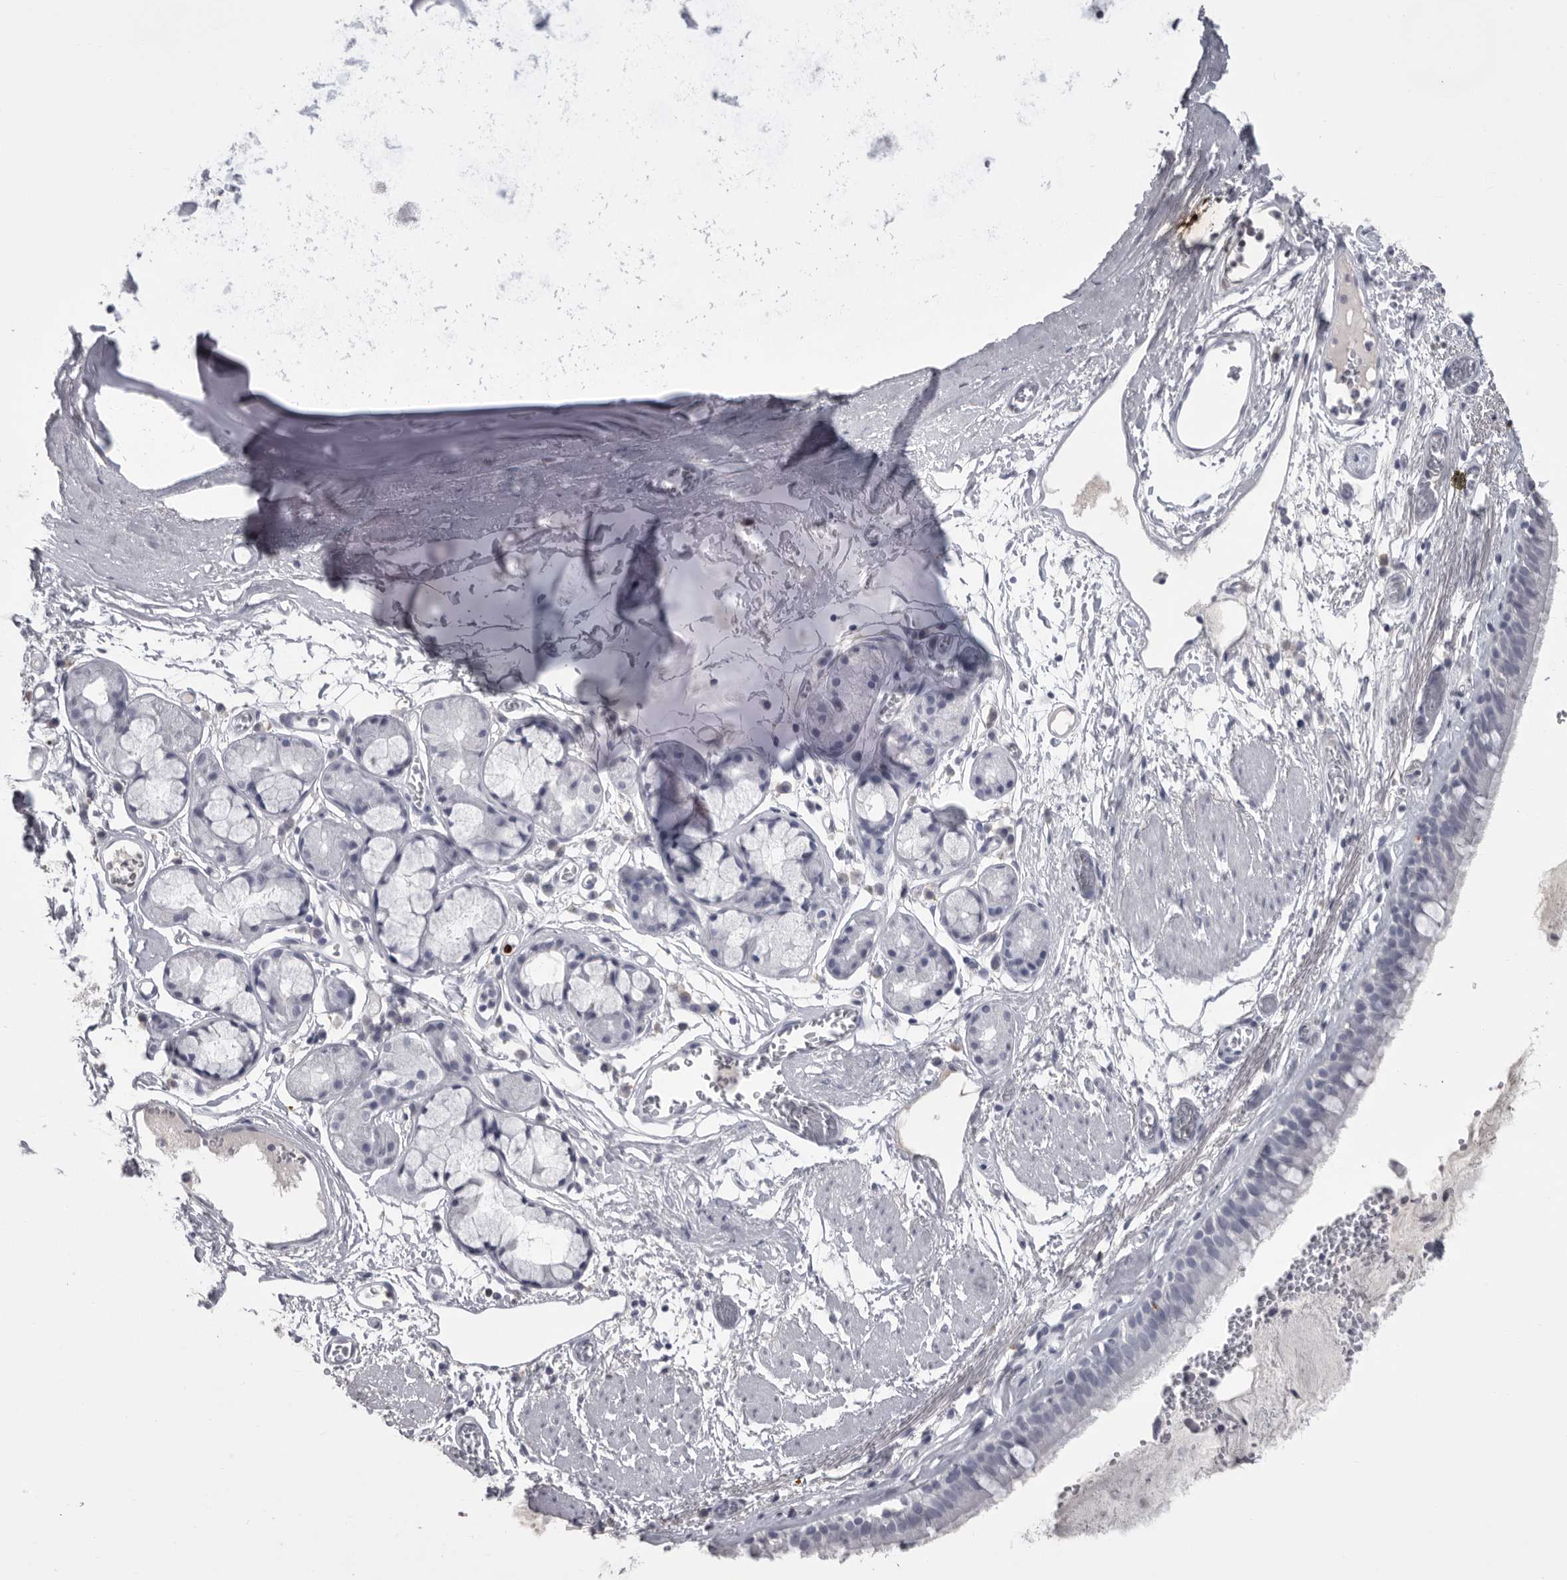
{"staining": {"intensity": "negative", "quantity": "none", "location": "none"}, "tissue": "bronchus", "cell_type": "Respiratory epithelial cells", "image_type": "normal", "snomed": [{"axis": "morphology", "description": "Normal tissue, NOS"}, {"axis": "topography", "description": "Bronchus"}, {"axis": "topography", "description": "Lung"}], "caption": "There is no significant staining in respiratory epithelial cells of bronchus. (DAB (3,3'-diaminobenzidine) immunohistochemistry, high magnification).", "gene": "GNLY", "patient": {"sex": "male", "age": 56}}